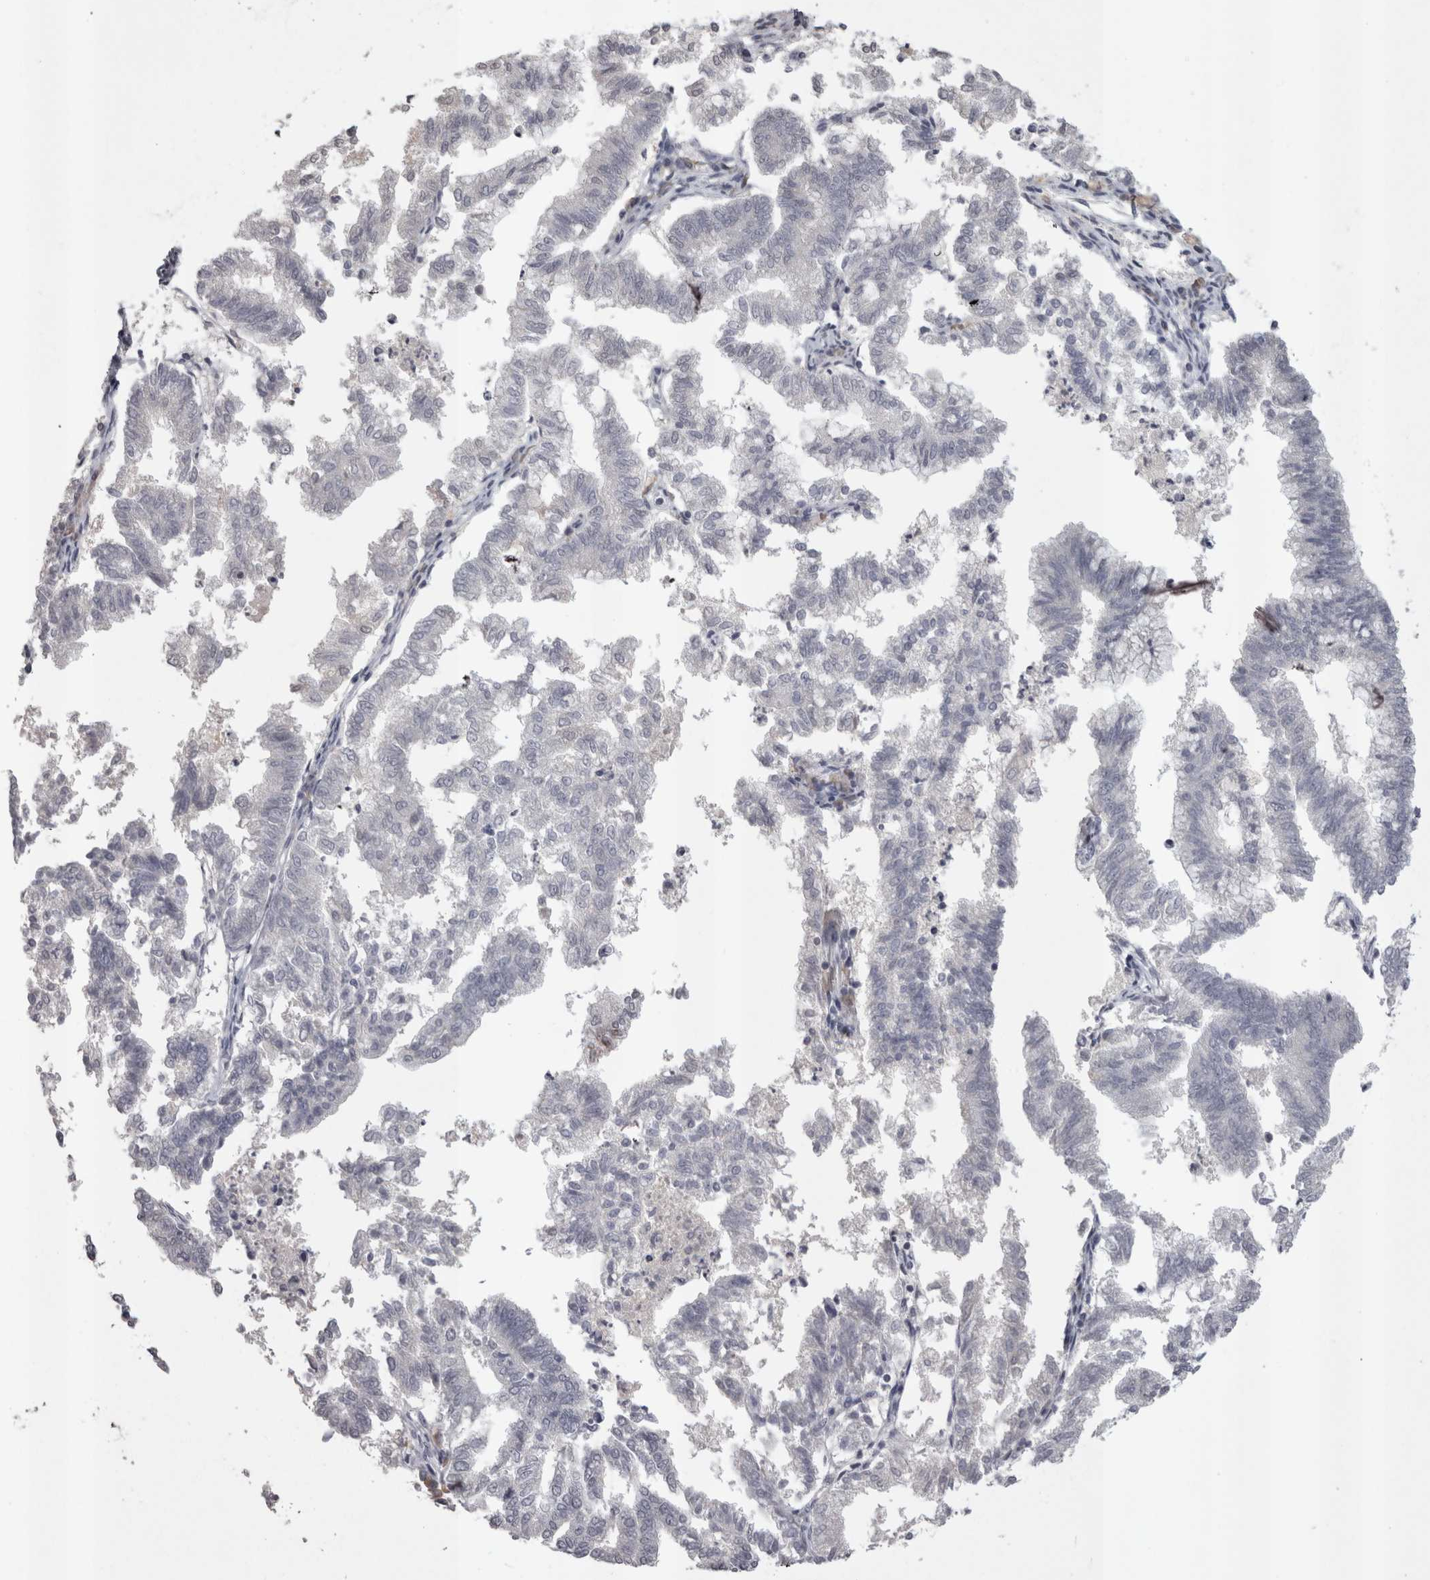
{"staining": {"intensity": "negative", "quantity": "none", "location": "none"}, "tissue": "endometrial cancer", "cell_type": "Tumor cells", "image_type": "cancer", "snomed": [{"axis": "morphology", "description": "Necrosis, NOS"}, {"axis": "morphology", "description": "Adenocarcinoma, NOS"}, {"axis": "topography", "description": "Endometrium"}], "caption": "High magnification brightfield microscopy of endometrial adenocarcinoma stained with DAB (3,3'-diaminobenzidine) (brown) and counterstained with hematoxylin (blue): tumor cells show no significant staining.", "gene": "LAX1", "patient": {"sex": "female", "age": 79}}